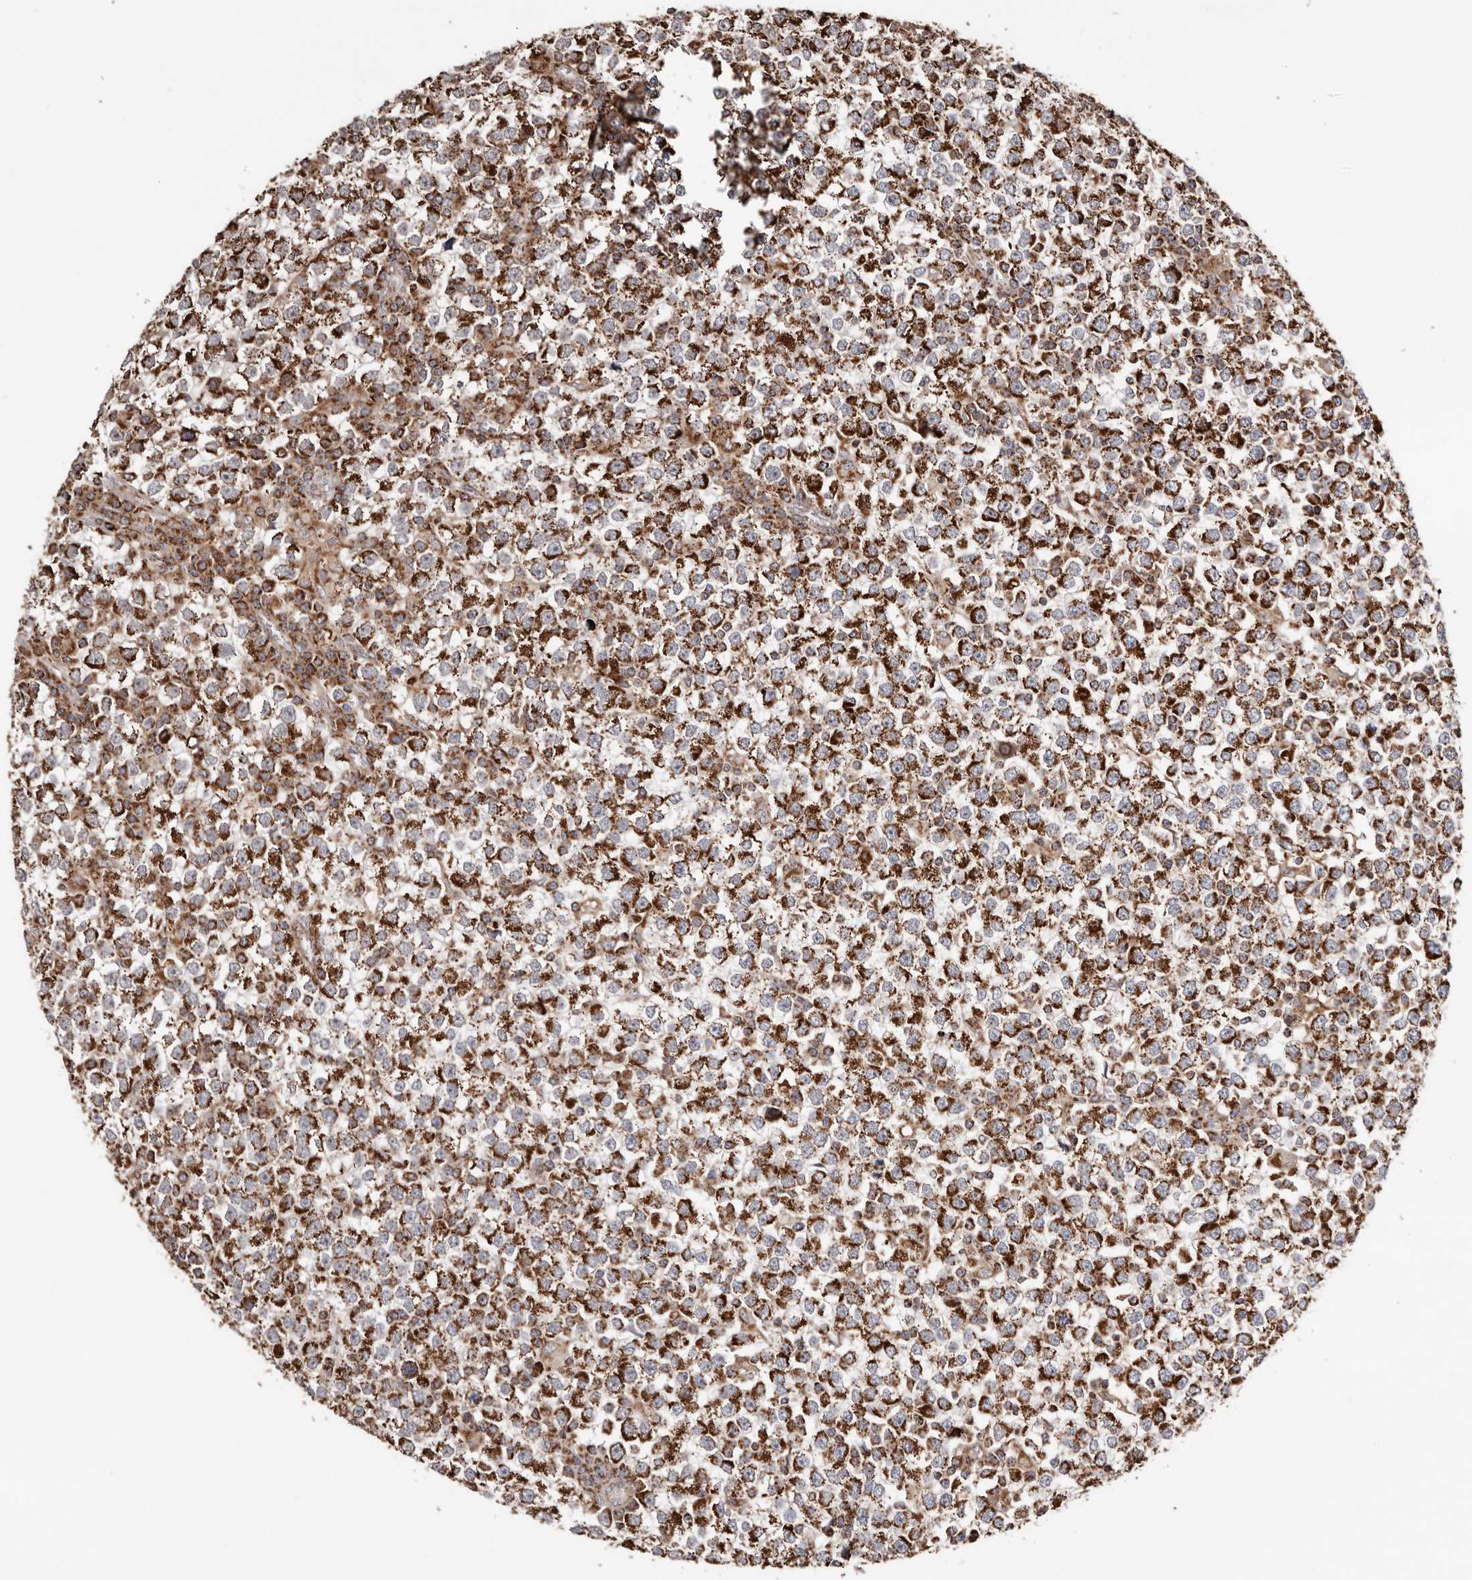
{"staining": {"intensity": "strong", "quantity": "25%-75%", "location": "cytoplasmic/membranous"}, "tissue": "testis cancer", "cell_type": "Tumor cells", "image_type": "cancer", "snomed": [{"axis": "morphology", "description": "Seminoma, NOS"}, {"axis": "topography", "description": "Testis"}], "caption": "Immunohistochemistry micrograph of neoplastic tissue: testis seminoma stained using IHC displays high levels of strong protein expression localized specifically in the cytoplasmic/membranous of tumor cells, appearing as a cytoplasmic/membranous brown color.", "gene": "PRKACB", "patient": {"sex": "male", "age": 65}}